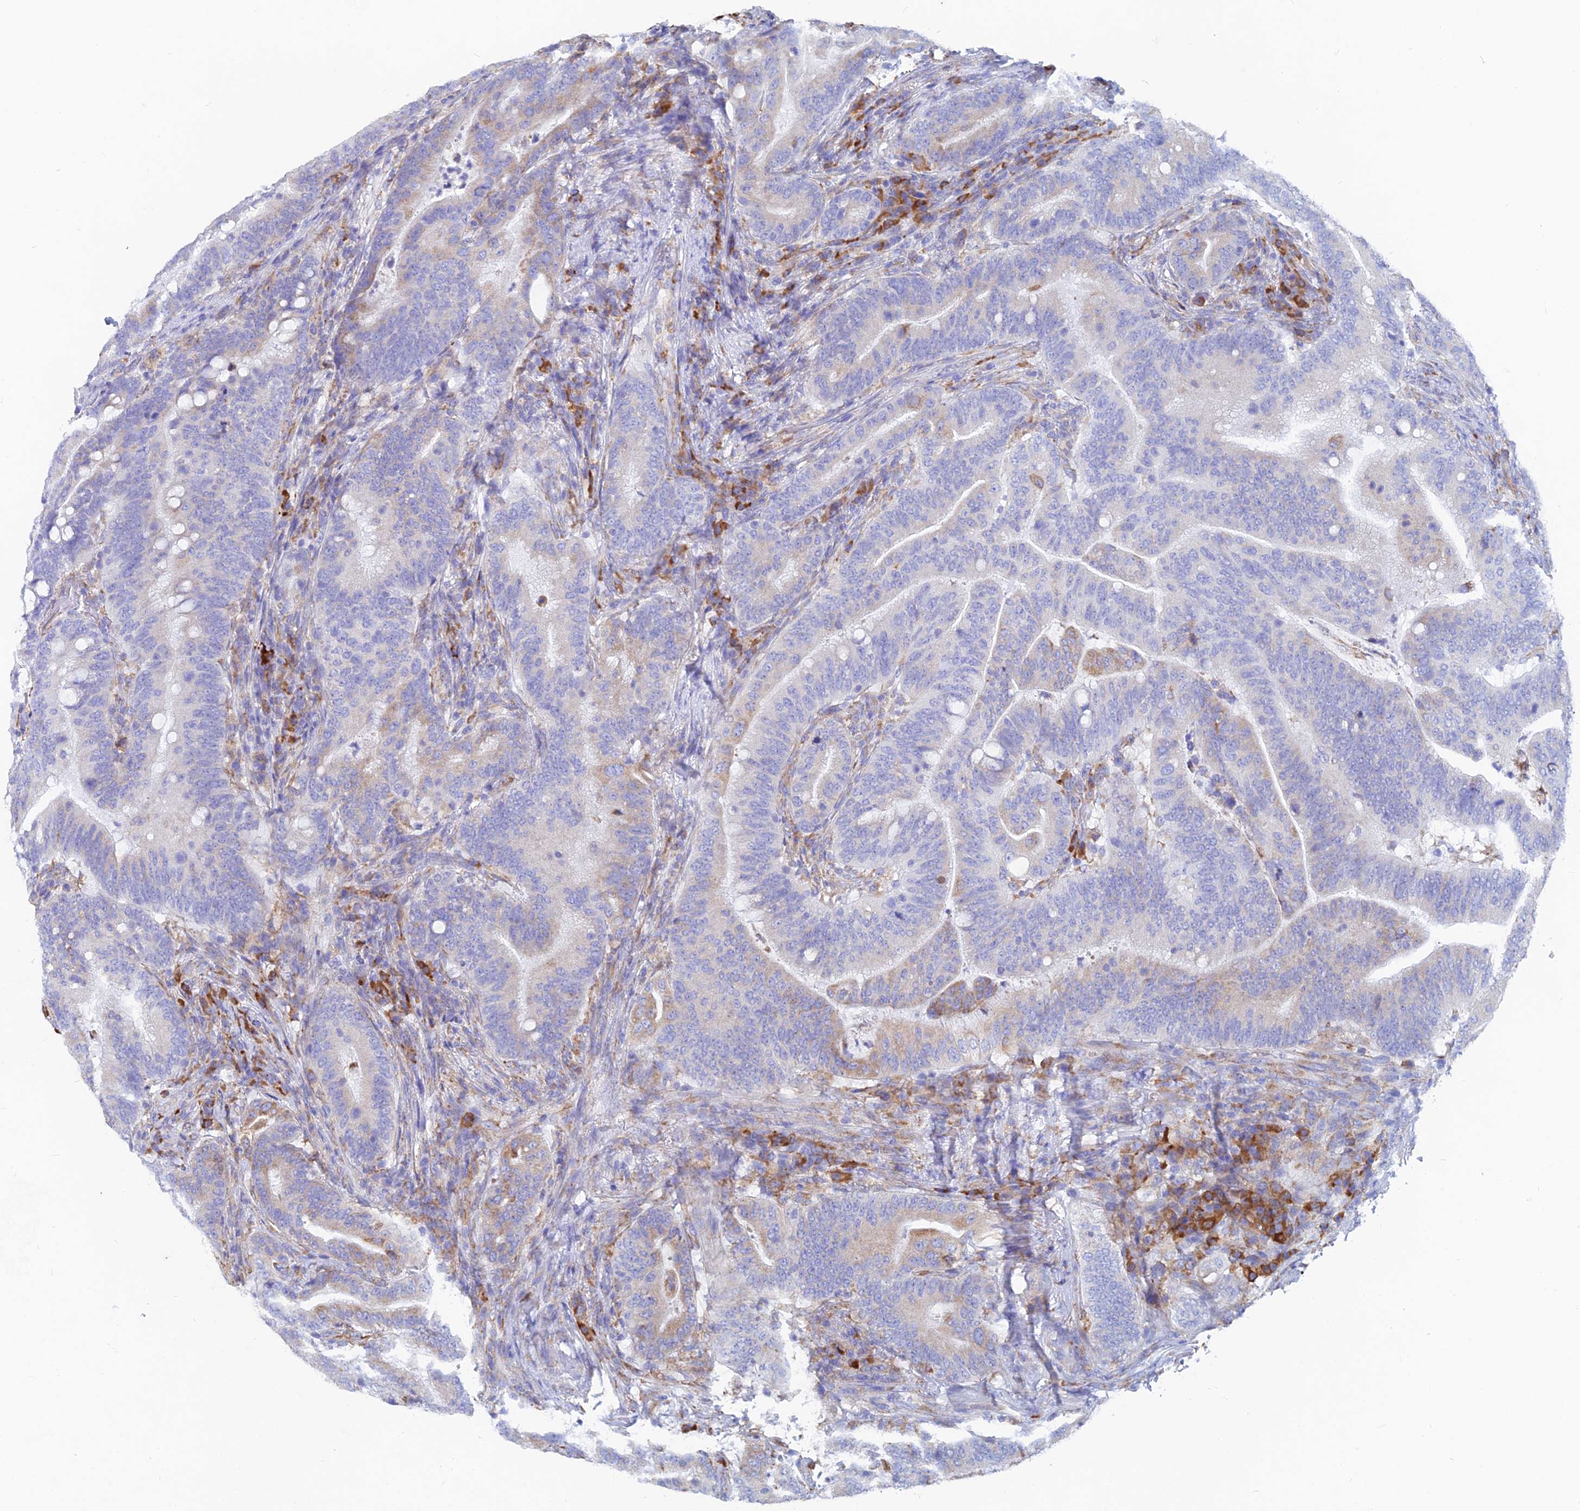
{"staining": {"intensity": "weak", "quantity": "<25%", "location": "cytoplasmic/membranous"}, "tissue": "colorectal cancer", "cell_type": "Tumor cells", "image_type": "cancer", "snomed": [{"axis": "morphology", "description": "Adenocarcinoma, NOS"}, {"axis": "topography", "description": "Colon"}], "caption": "Adenocarcinoma (colorectal) was stained to show a protein in brown. There is no significant expression in tumor cells. (DAB (3,3'-diaminobenzidine) immunohistochemistry, high magnification).", "gene": "WDR35", "patient": {"sex": "female", "age": 66}}